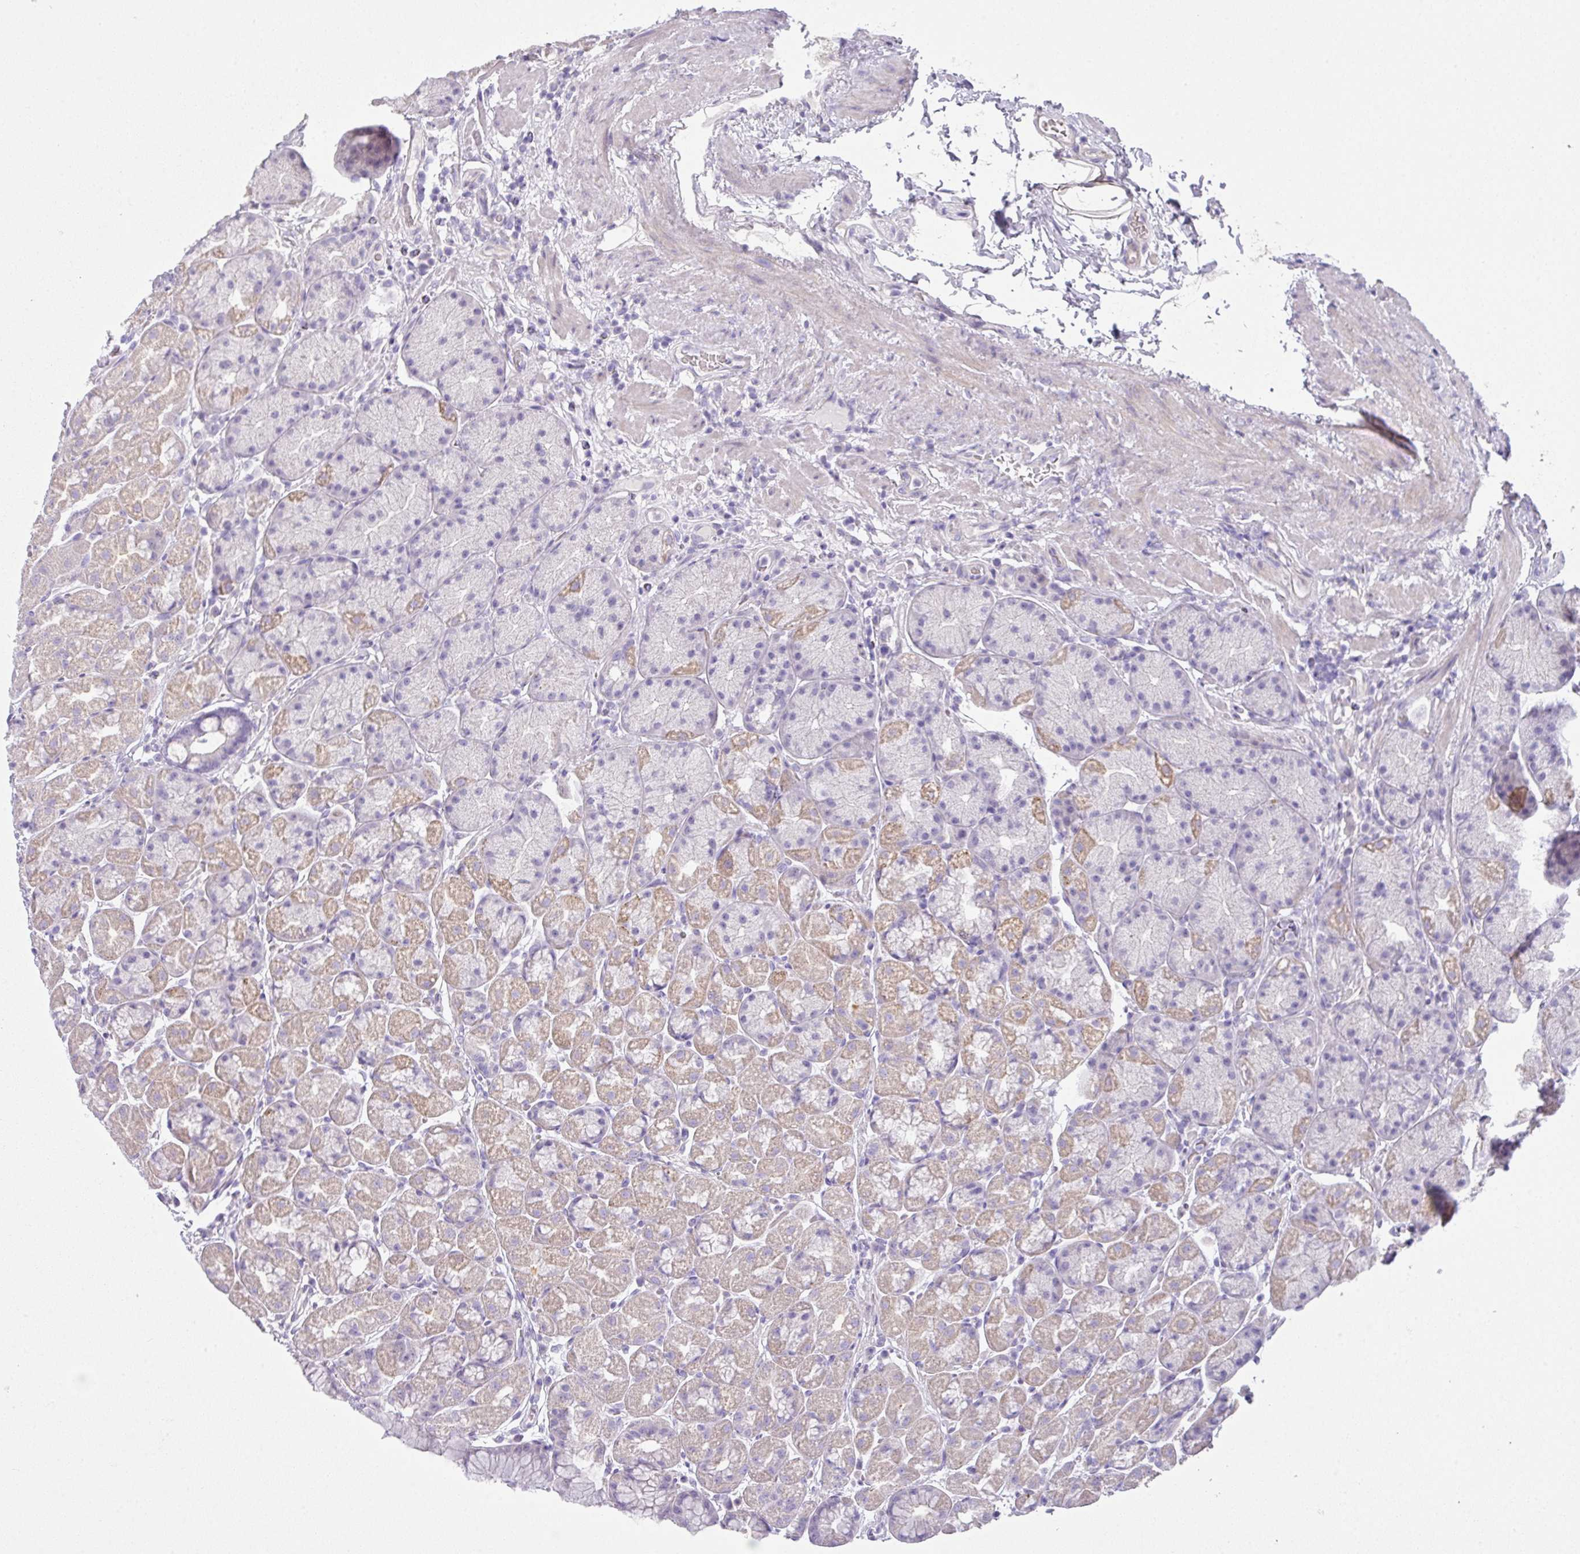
{"staining": {"intensity": "weak", "quantity": "25%-75%", "location": "cytoplasmic/membranous"}, "tissue": "stomach", "cell_type": "Glandular cells", "image_type": "normal", "snomed": [{"axis": "morphology", "description": "Normal tissue, NOS"}, {"axis": "topography", "description": "Stomach, lower"}], "caption": "Immunohistochemistry (DAB (3,3'-diaminobenzidine)) staining of unremarkable human stomach reveals weak cytoplasmic/membranous protein positivity in about 25%-75% of glandular cells. (DAB (3,3'-diaminobenzidine) IHC, brown staining for protein, blue staining for nuclei).", "gene": "GLI4", "patient": {"sex": "male", "age": 67}}